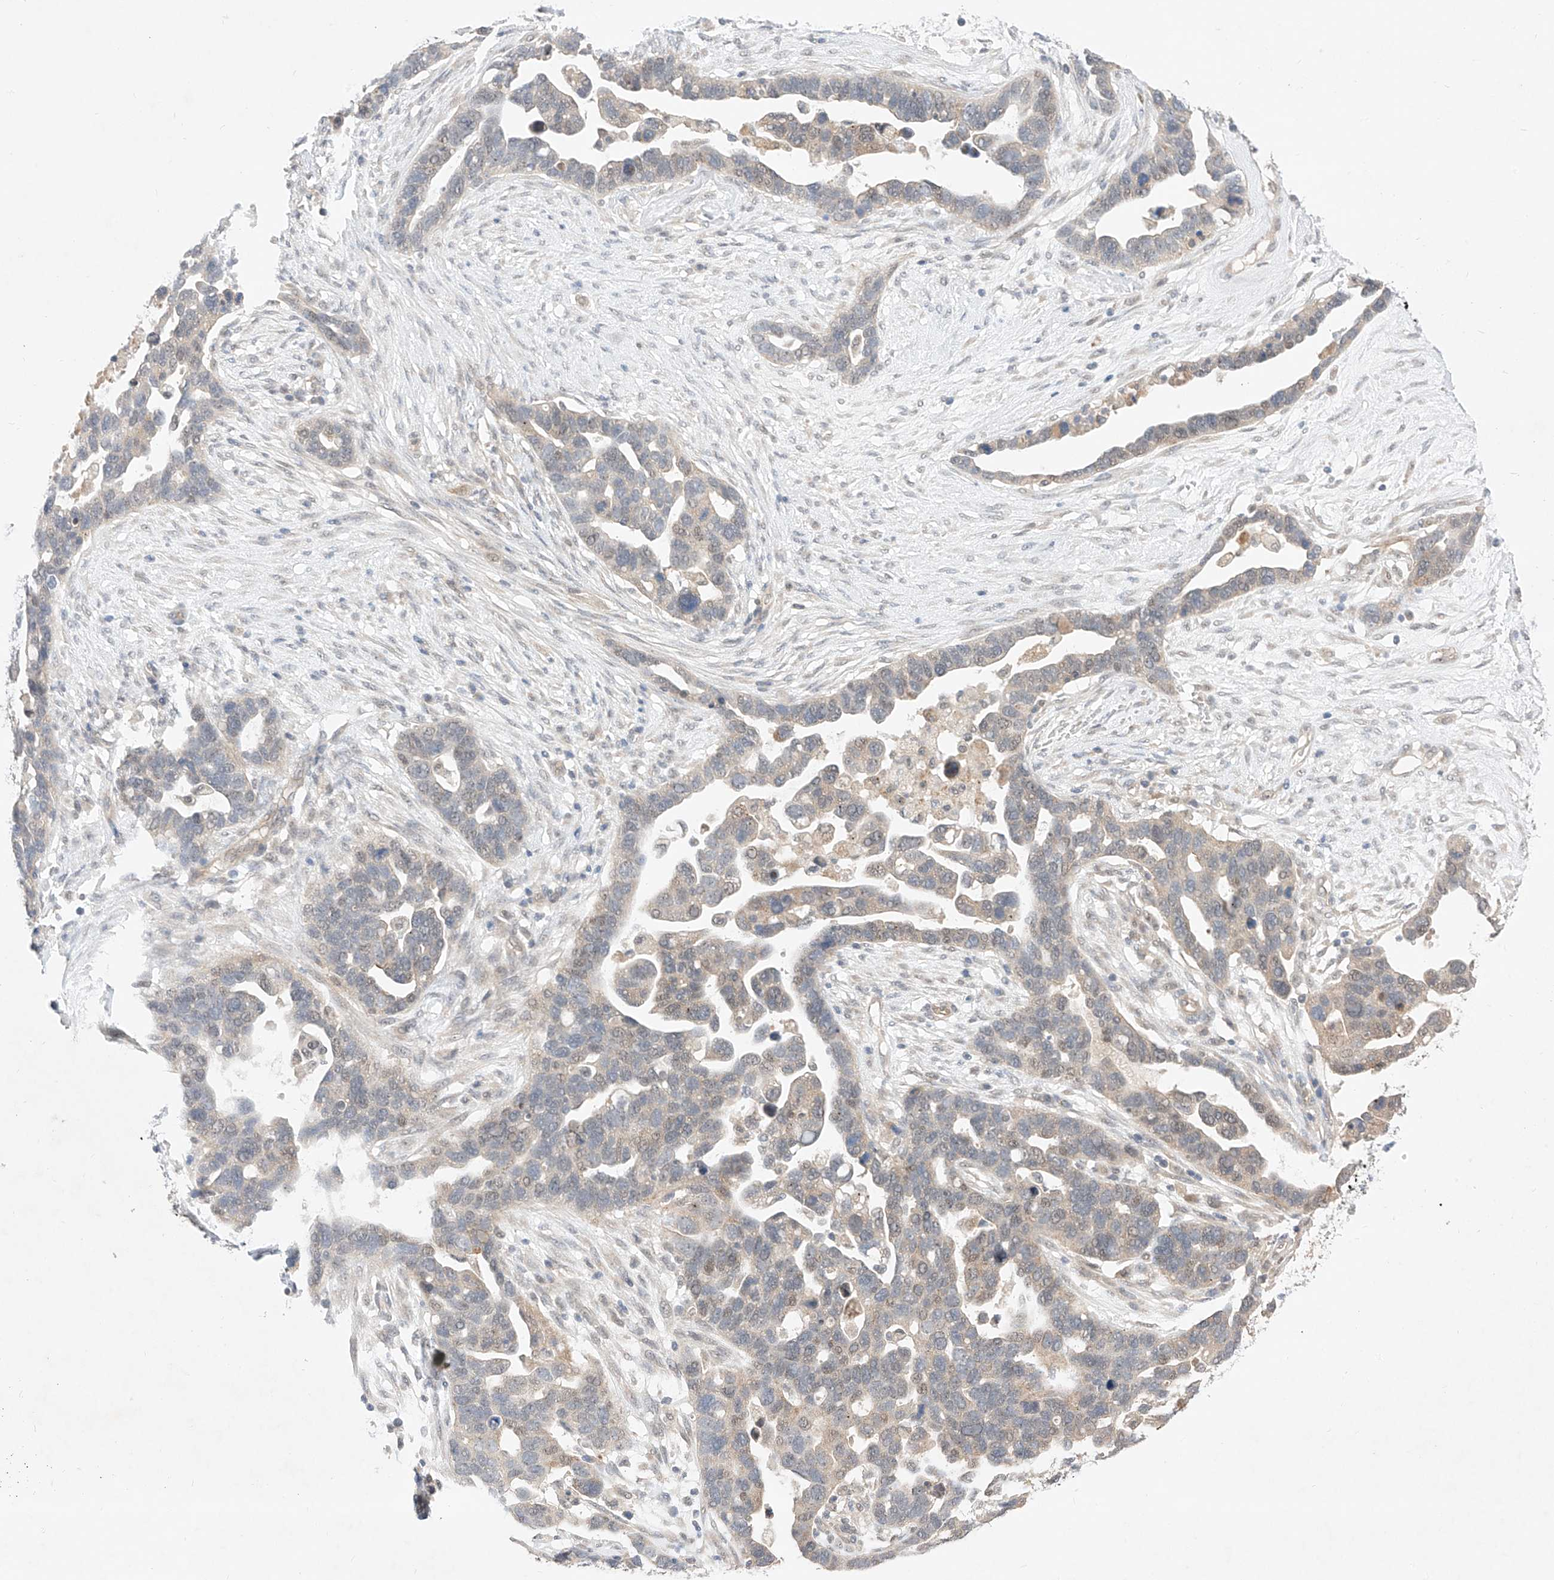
{"staining": {"intensity": "weak", "quantity": "<25%", "location": "cytoplasmic/membranous,nuclear"}, "tissue": "ovarian cancer", "cell_type": "Tumor cells", "image_type": "cancer", "snomed": [{"axis": "morphology", "description": "Cystadenocarcinoma, serous, NOS"}, {"axis": "topography", "description": "Ovary"}], "caption": "Tumor cells show no significant protein positivity in ovarian serous cystadenocarcinoma.", "gene": "IL22RA2", "patient": {"sex": "female", "age": 54}}